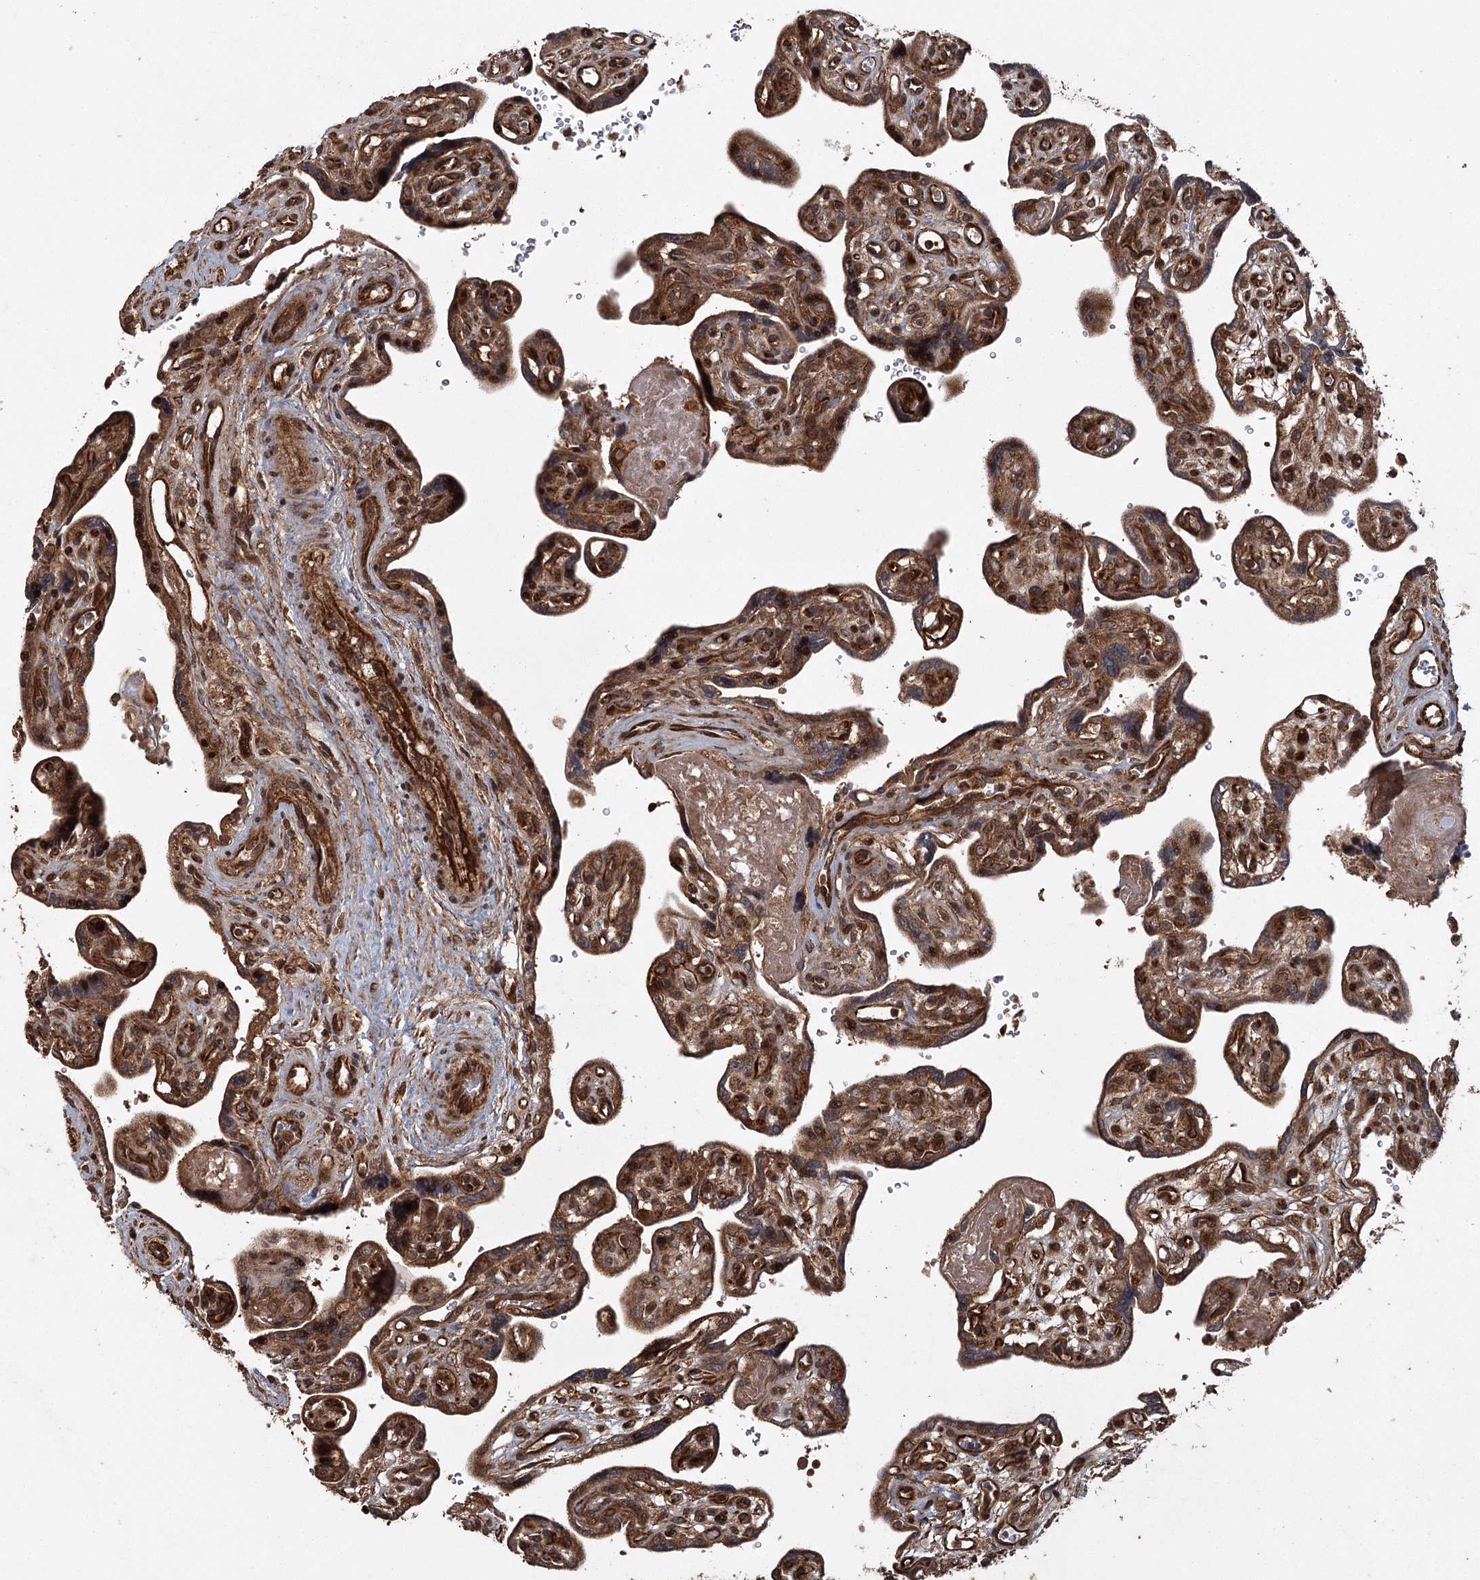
{"staining": {"intensity": "strong", "quantity": ">75%", "location": "cytoplasmic/membranous,nuclear"}, "tissue": "placenta", "cell_type": "Trophoblastic cells", "image_type": "normal", "snomed": [{"axis": "morphology", "description": "Normal tissue, NOS"}, {"axis": "topography", "description": "Placenta"}], "caption": "The micrograph shows a brown stain indicating the presence of a protein in the cytoplasmic/membranous,nuclear of trophoblastic cells in placenta.", "gene": "RPAP3", "patient": {"sex": "female", "age": 39}}